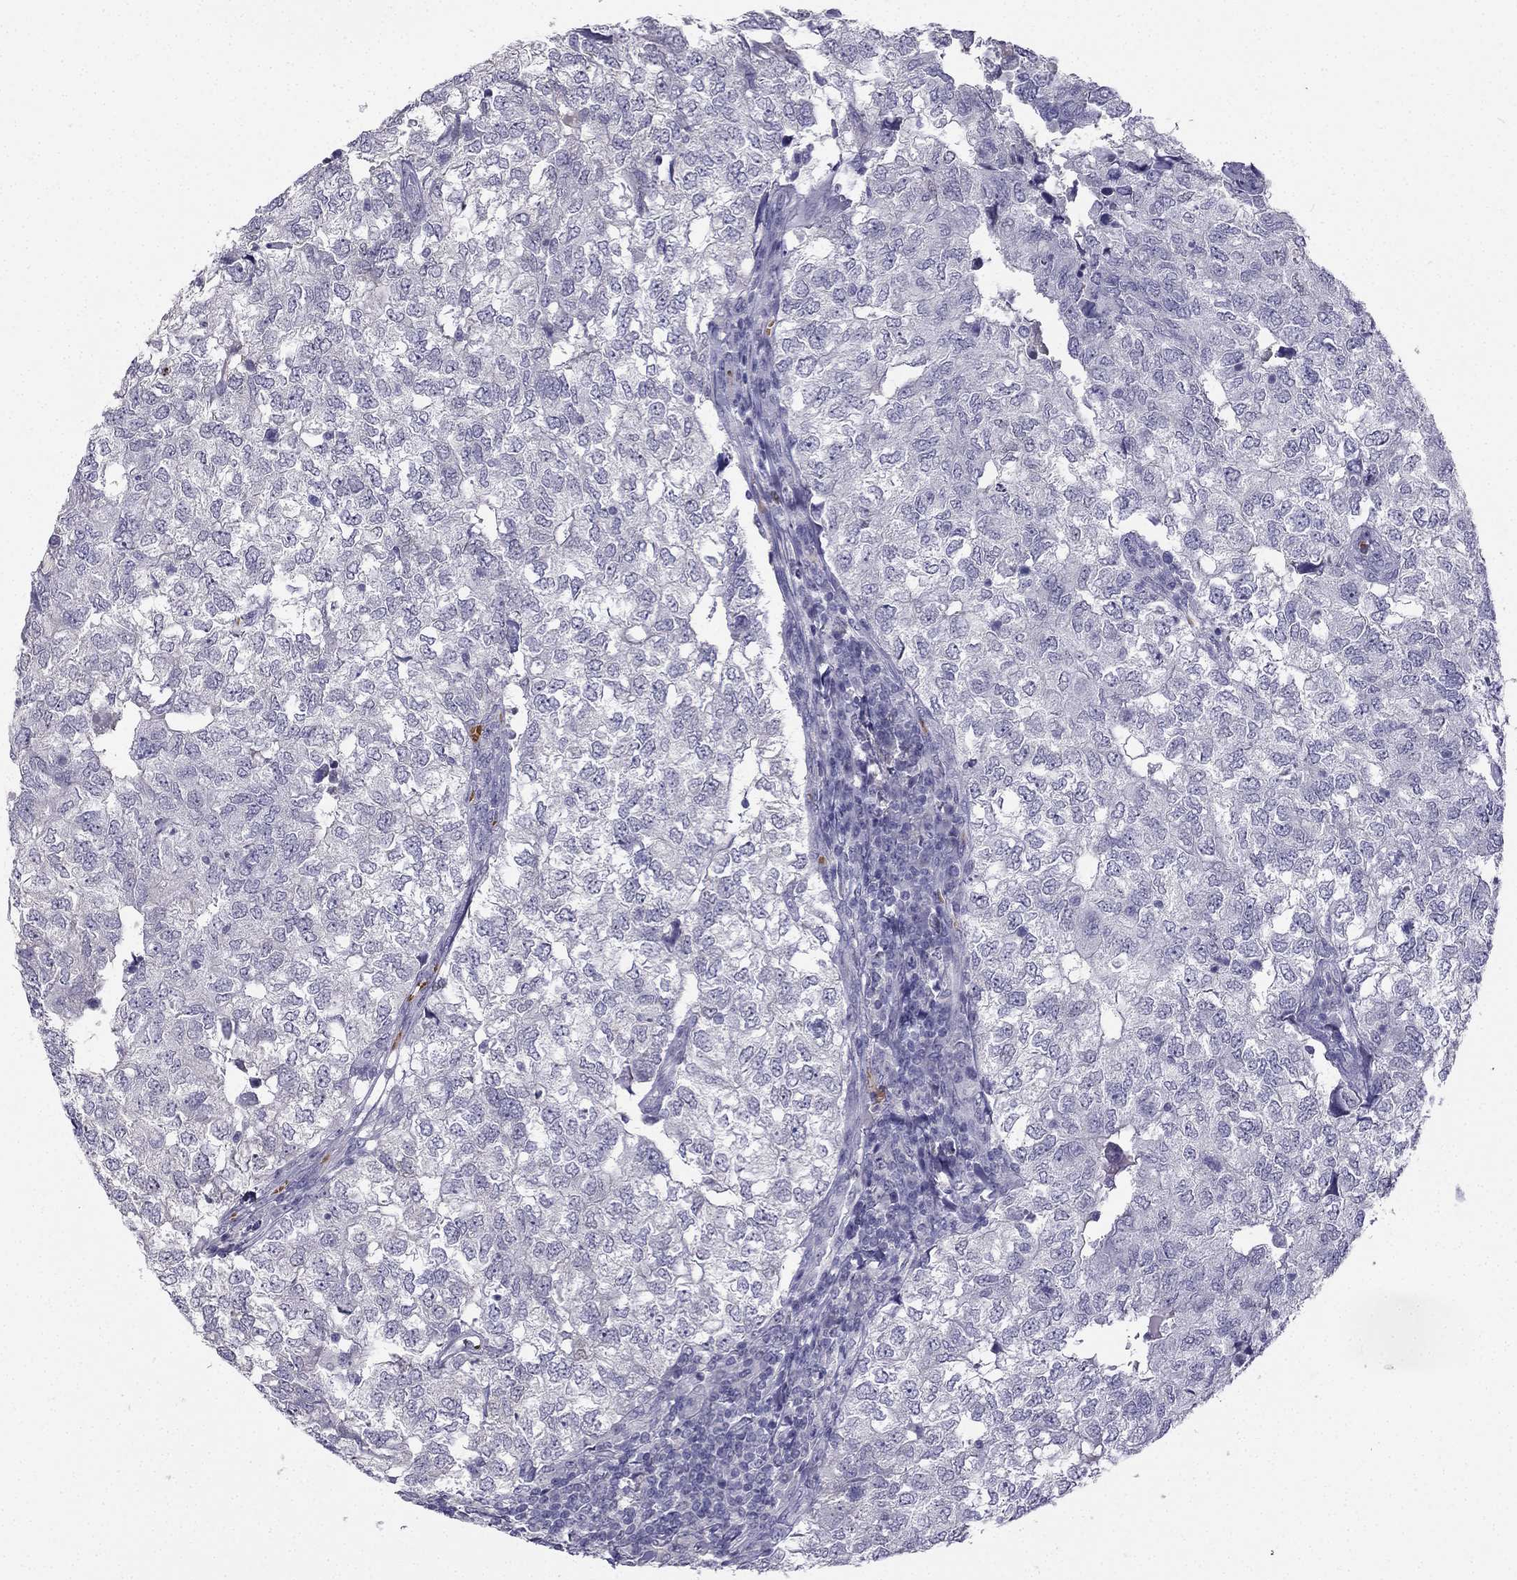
{"staining": {"intensity": "negative", "quantity": "none", "location": "none"}, "tissue": "breast cancer", "cell_type": "Tumor cells", "image_type": "cancer", "snomed": [{"axis": "morphology", "description": "Duct carcinoma"}, {"axis": "topography", "description": "Breast"}], "caption": "High power microscopy image of an immunohistochemistry (IHC) image of breast infiltrating ductal carcinoma, revealing no significant positivity in tumor cells. (DAB IHC, high magnification).", "gene": "RSPH14", "patient": {"sex": "female", "age": 30}}